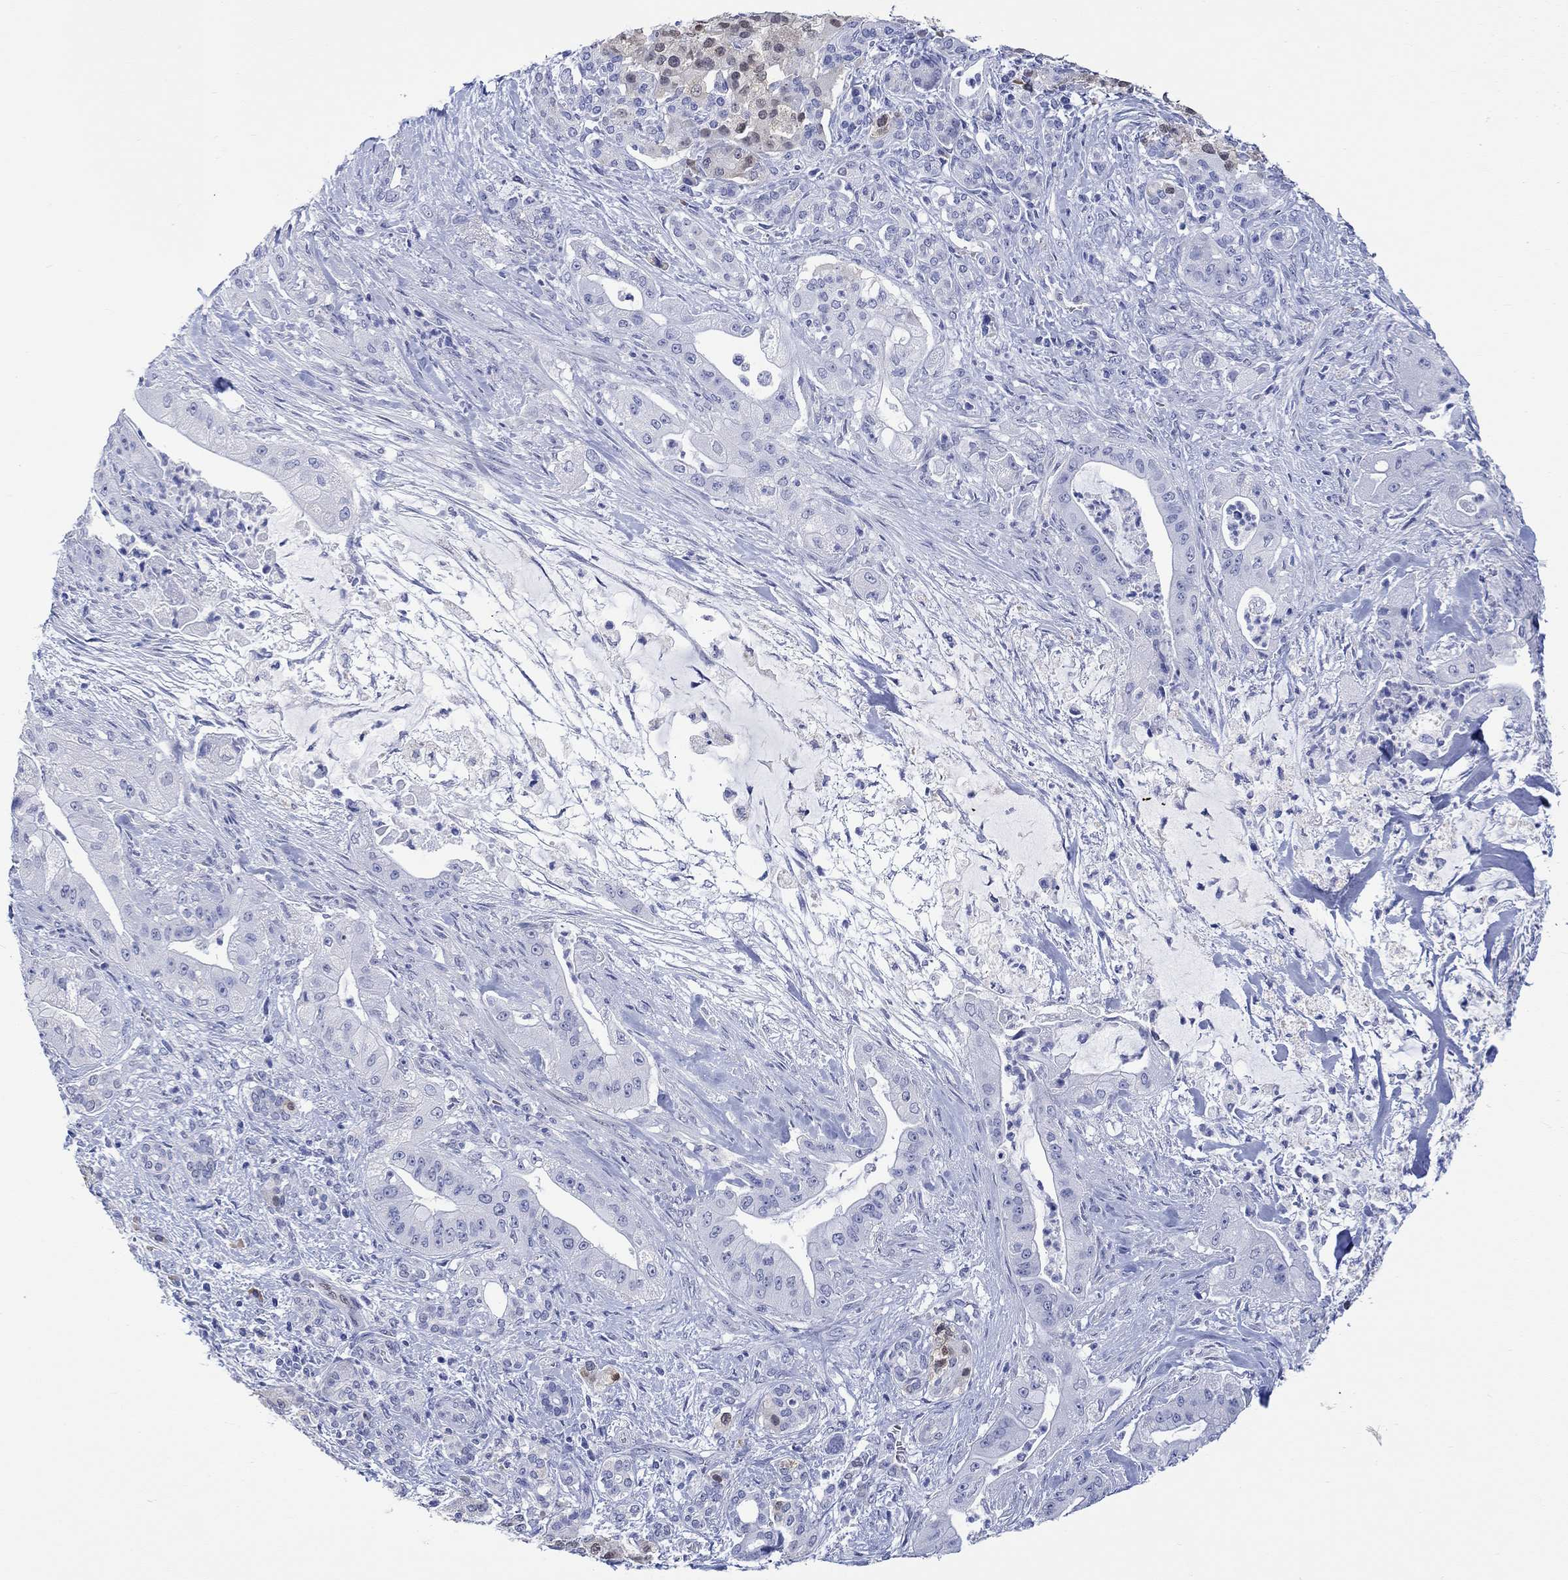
{"staining": {"intensity": "moderate", "quantity": "<25%", "location": "nuclear"}, "tissue": "pancreatic cancer", "cell_type": "Tumor cells", "image_type": "cancer", "snomed": [{"axis": "morphology", "description": "Normal tissue, NOS"}, {"axis": "morphology", "description": "Inflammation, NOS"}, {"axis": "morphology", "description": "Adenocarcinoma, NOS"}, {"axis": "topography", "description": "Pancreas"}], "caption": "Immunohistochemical staining of human pancreatic cancer reveals low levels of moderate nuclear protein staining in about <25% of tumor cells.", "gene": "MSI1", "patient": {"sex": "male", "age": 57}}